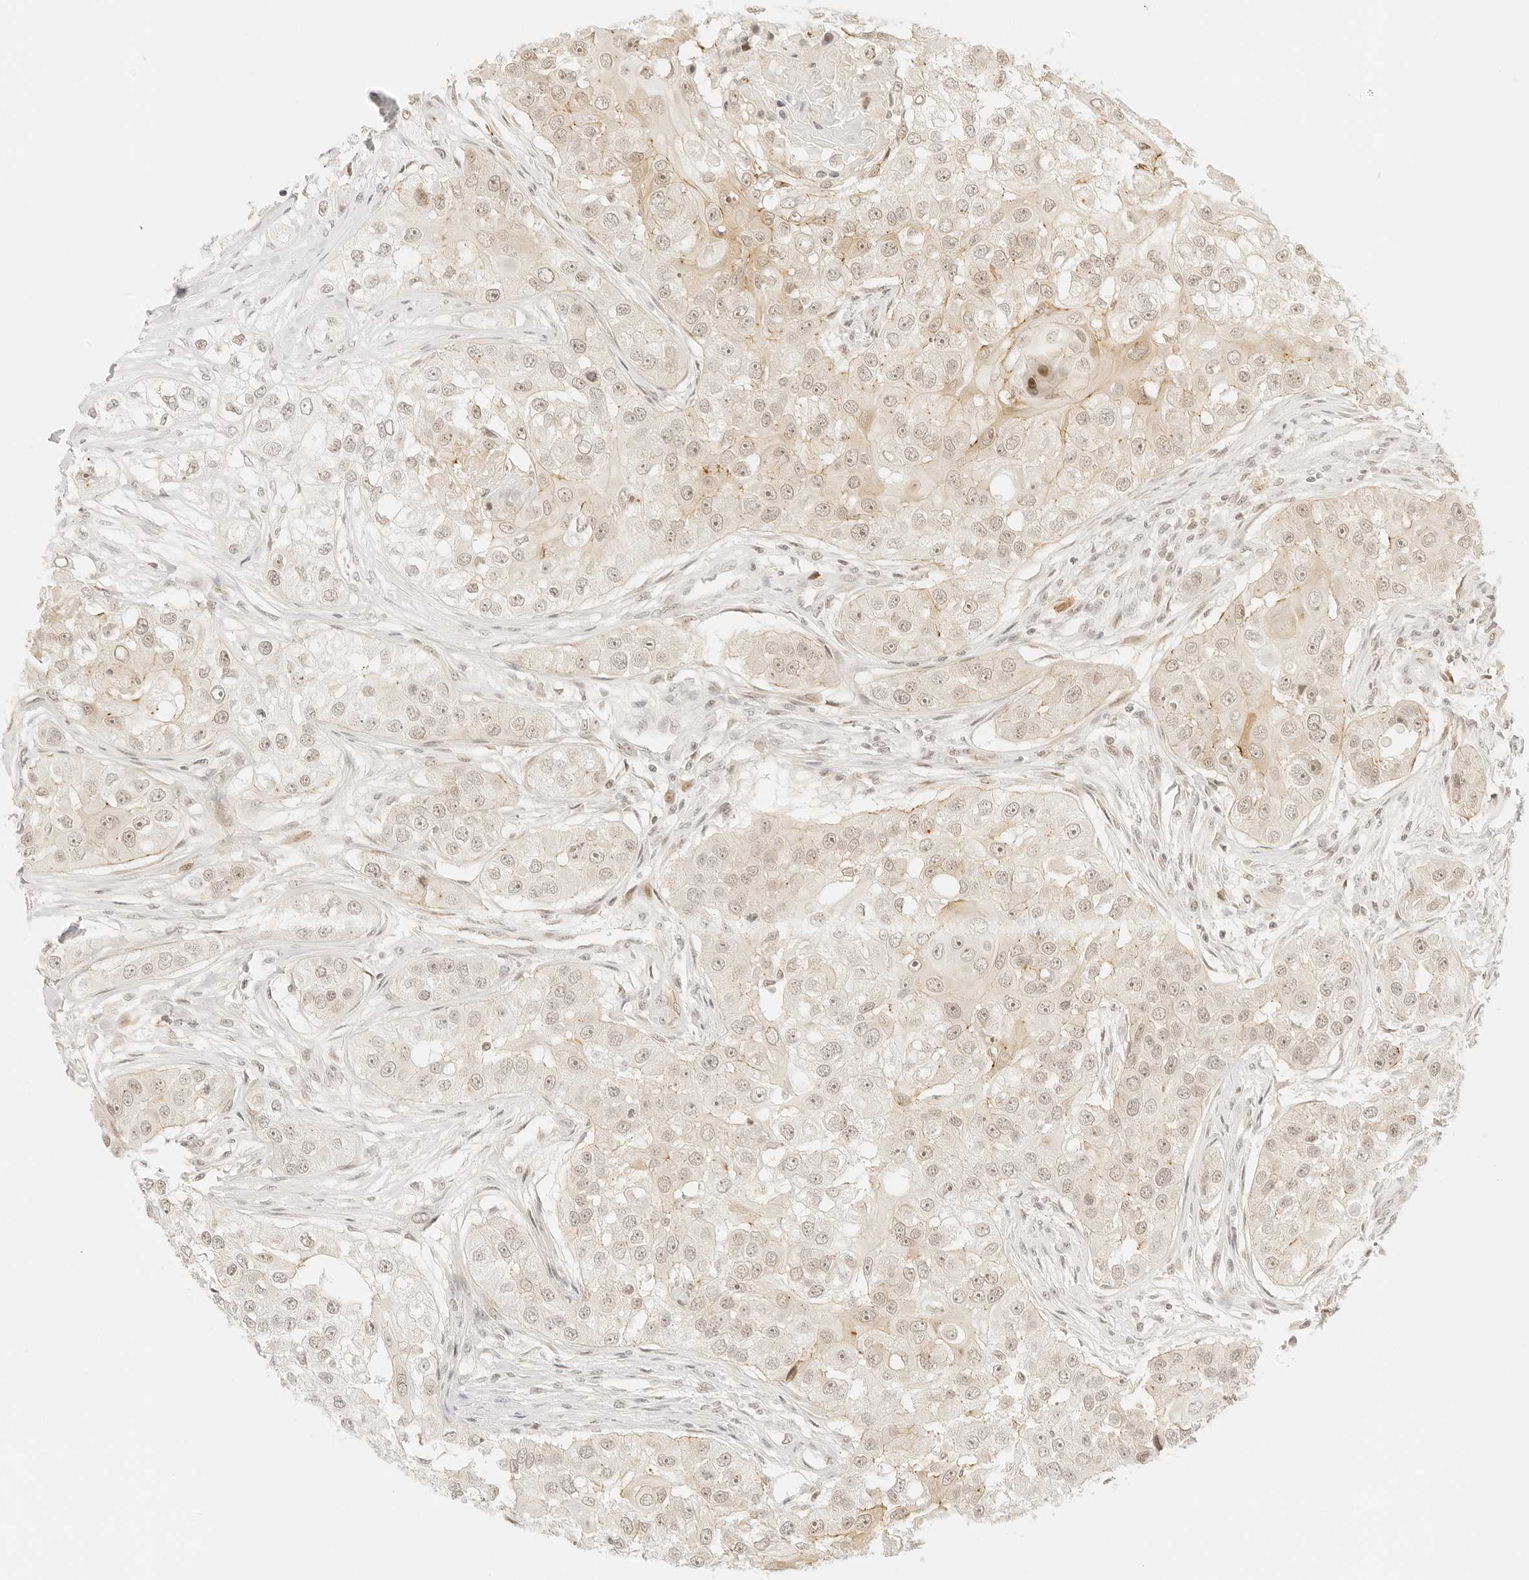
{"staining": {"intensity": "weak", "quantity": ">75%", "location": "cytoplasmic/membranous,nuclear"}, "tissue": "head and neck cancer", "cell_type": "Tumor cells", "image_type": "cancer", "snomed": [{"axis": "morphology", "description": "Normal tissue, NOS"}, {"axis": "morphology", "description": "Squamous cell carcinoma, NOS"}, {"axis": "topography", "description": "Skeletal muscle"}, {"axis": "topography", "description": "Head-Neck"}], "caption": "Immunohistochemistry (DAB) staining of human head and neck cancer (squamous cell carcinoma) reveals weak cytoplasmic/membranous and nuclear protein positivity in about >75% of tumor cells. The staining was performed using DAB, with brown indicating positive protein expression. Nuclei are stained blue with hematoxylin.", "gene": "GNAS", "patient": {"sex": "male", "age": 51}}